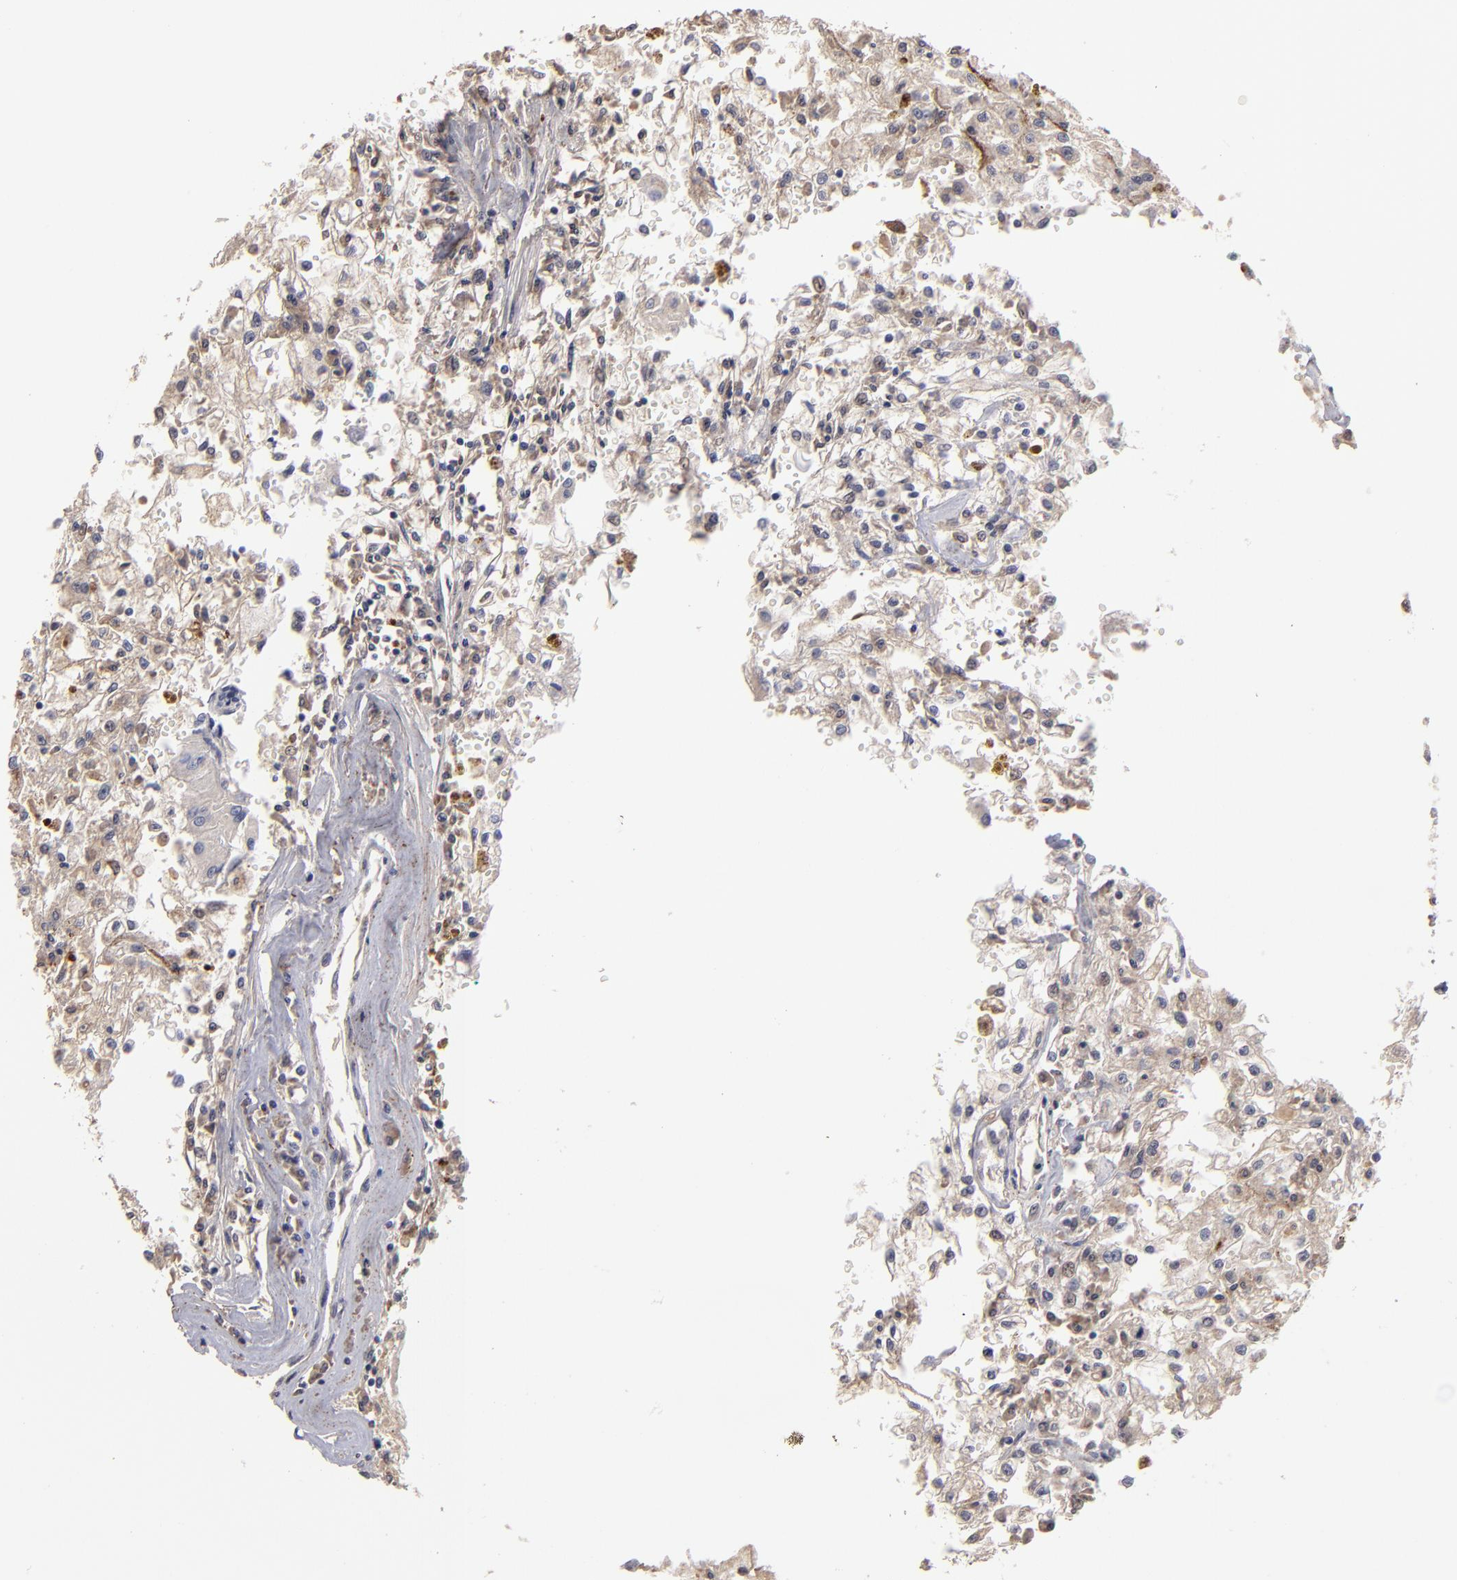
{"staining": {"intensity": "weak", "quantity": "<25%", "location": "cytoplasmic/membranous"}, "tissue": "renal cancer", "cell_type": "Tumor cells", "image_type": "cancer", "snomed": [{"axis": "morphology", "description": "Adenocarcinoma, NOS"}, {"axis": "topography", "description": "Kidney"}], "caption": "High power microscopy image of an immunohistochemistry histopathology image of adenocarcinoma (renal), revealing no significant expression in tumor cells.", "gene": "GPM6B", "patient": {"sex": "male", "age": 78}}